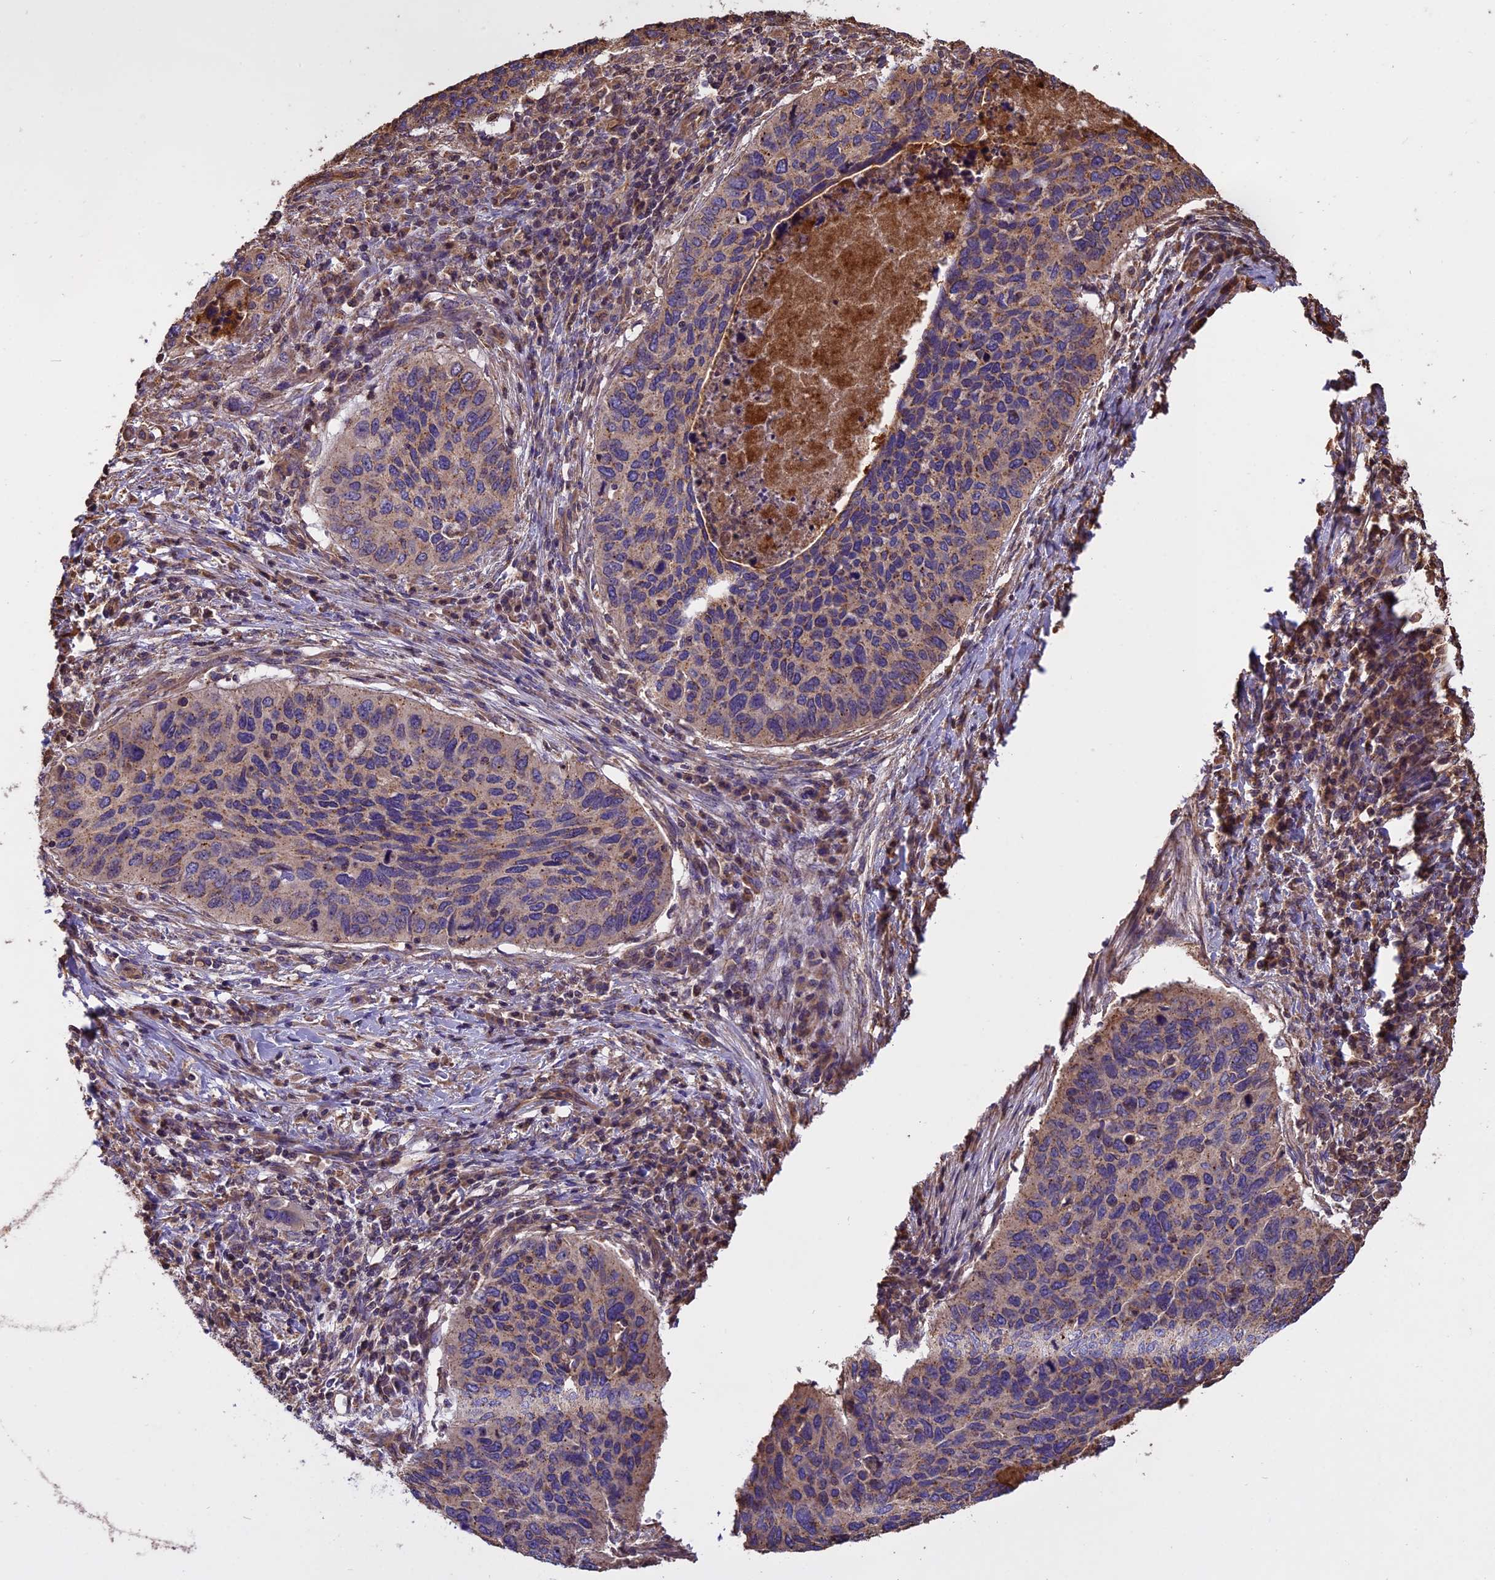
{"staining": {"intensity": "weak", "quantity": "25%-75%", "location": "cytoplasmic/membranous"}, "tissue": "cervical cancer", "cell_type": "Tumor cells", "image_type": "cancer", "snomed": [{"axis": "morphology", "description": "Squamous cell carcinoma, NOS"}, {"axis": "topography", "description": "Cervix"}], "caption": "The micrograph reveals immunohistochemical staining of squamous cell carcinoma (cervical). There is weak cytoplasmic/membranous expression is seen in about 25%-75% of tumor cells. (brown staining indicates protein expression, while blue staining denotes nuclei).", "gene": "CHMP2A", "patient": {"sex": "female", "age": 38}}